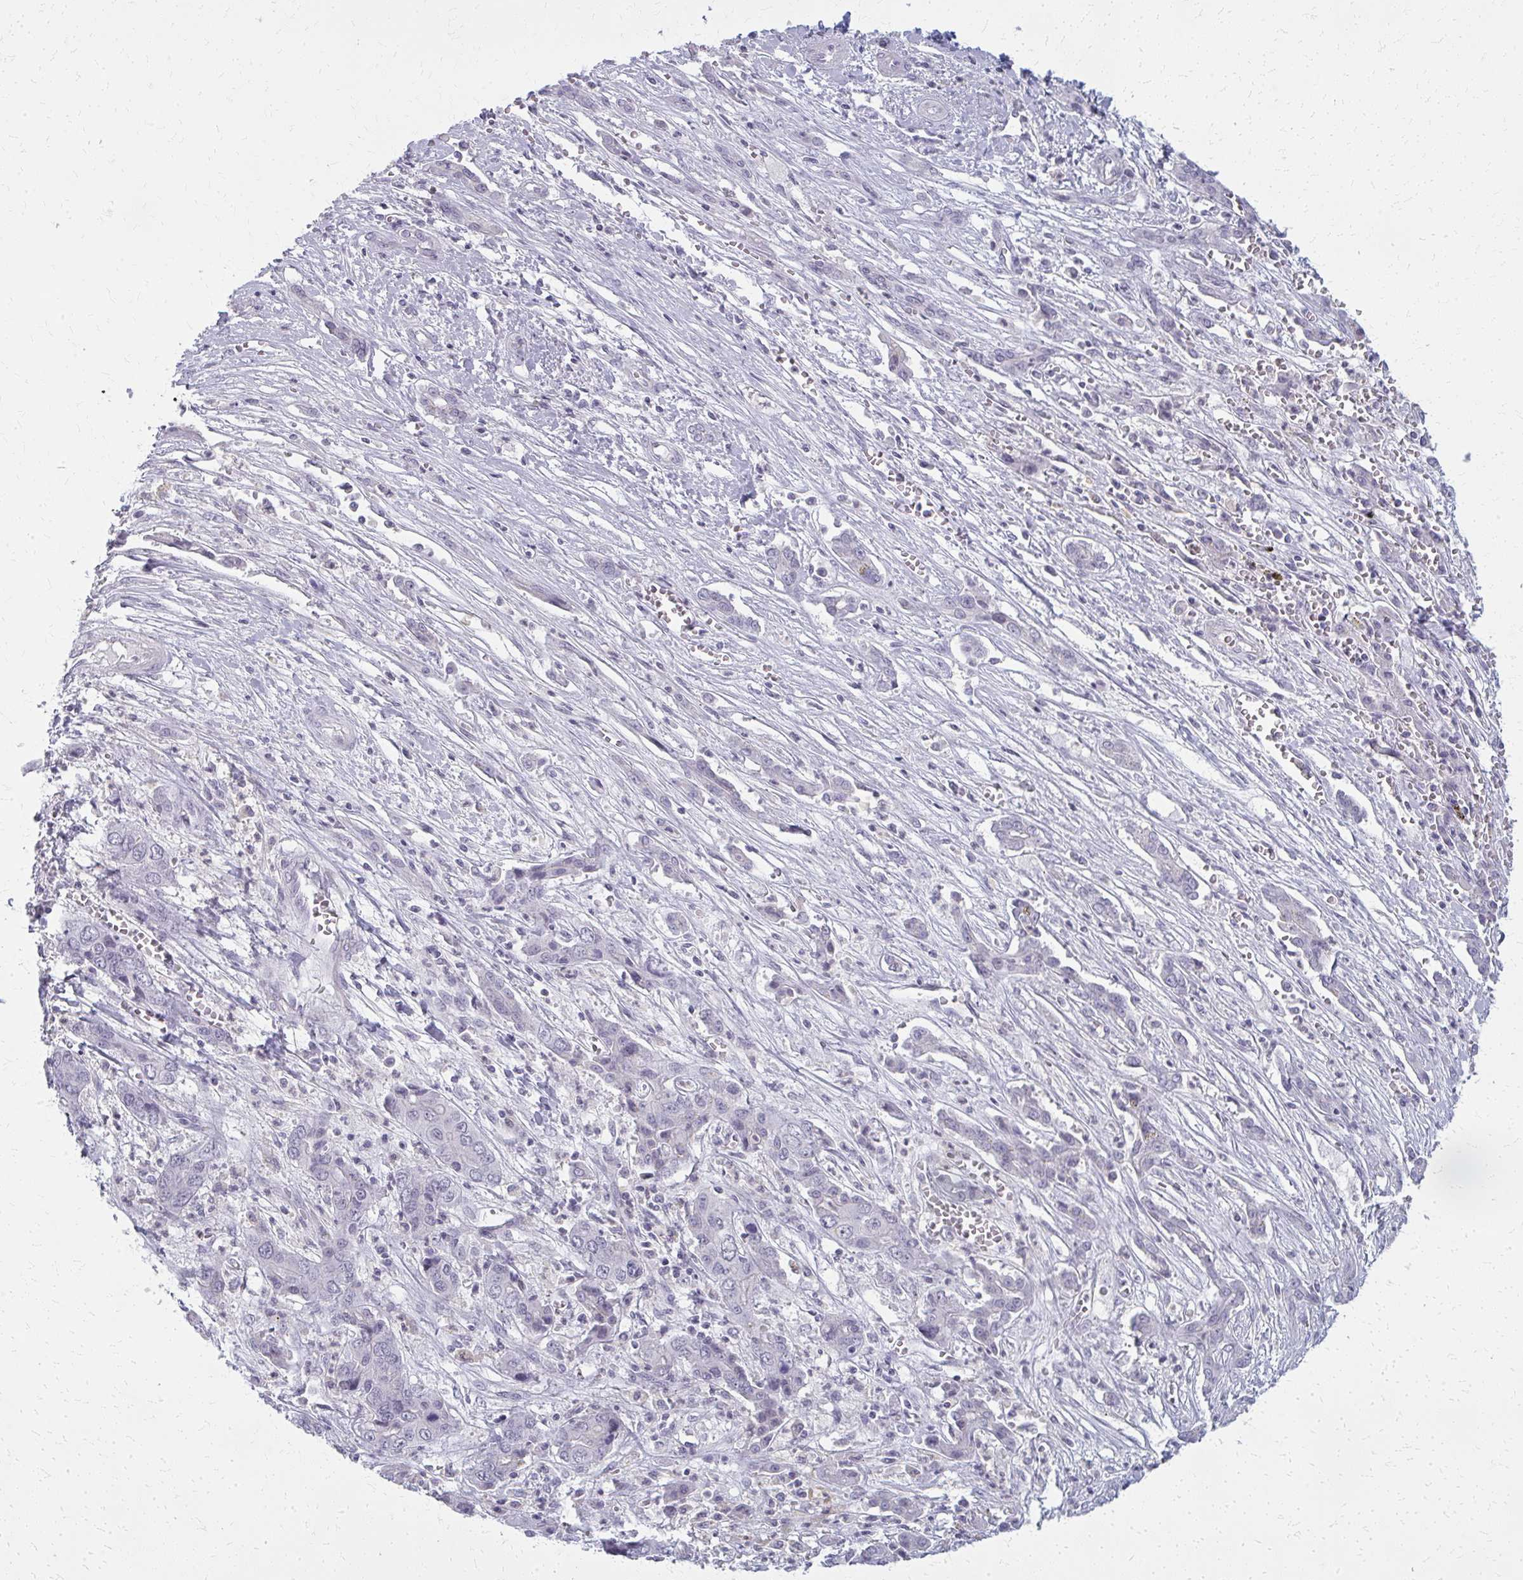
{"staining": {"intensity": "negative", "quantity": "none", "location": "none"}, "tissue": "liver cancer", "cell_type": "Tumor cells", "image_type": "cancer", "snomed": [{"axis": "morphology", "description": "Cholangiocarcinoma"}, {"axis": "topography", "description": "Liver"}], "caption": "Tumor cells show no significant protein staining in liver cancer. Nuclei are stained in blue.", "gene": "CASQ2", "patient": {"sex": "male", "age": 67}}